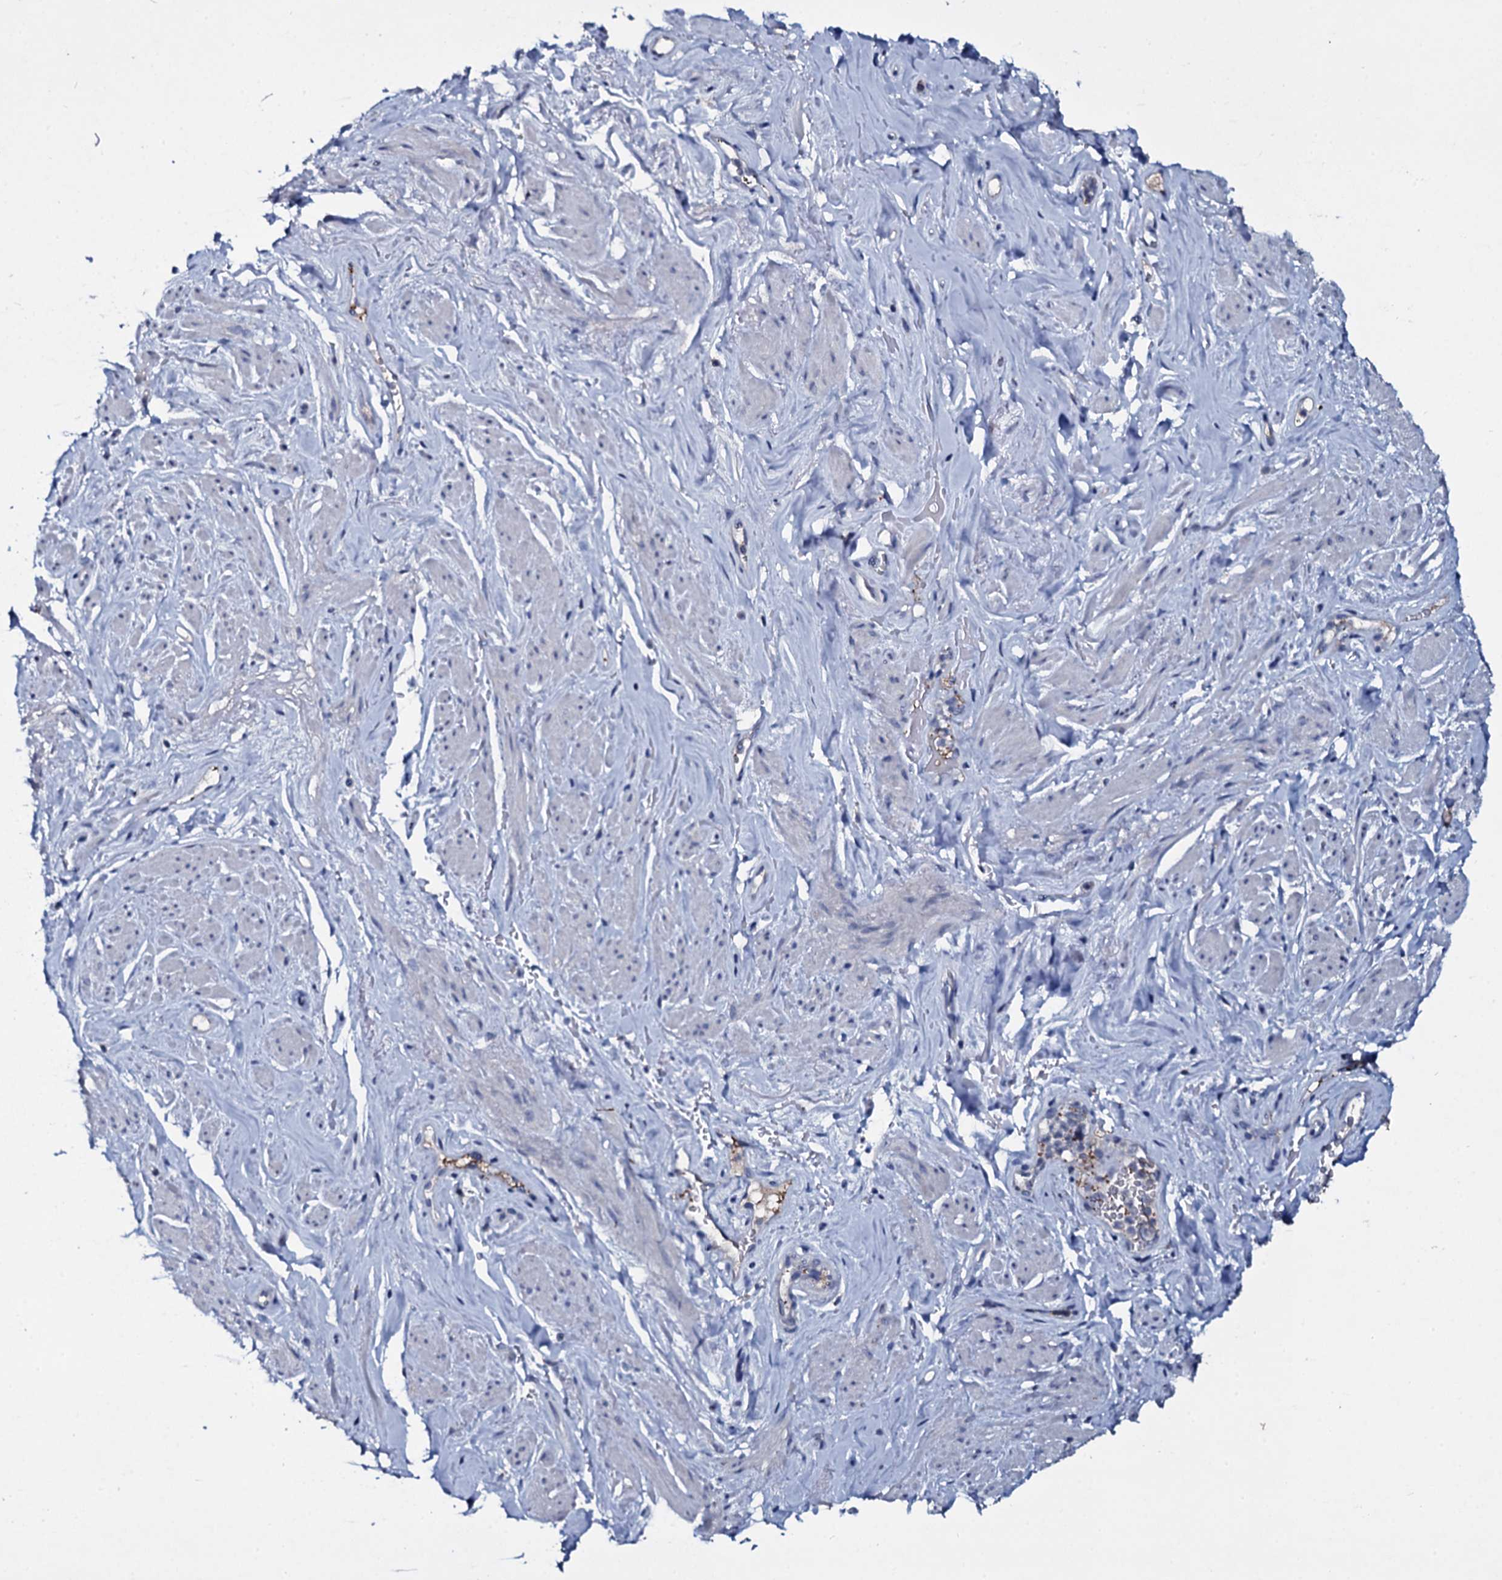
{"staining": {"intensity": "negative", "quantity": "none", "location": "none"}, "tissue": "smooth muscle", "cell_type": "Smooth muscle cells", "image_type": "normal", "snomed": [{"axis": "morphology", "description": "Normal tissue, NOS"}, {"axis": "topography", "description": "Smooth muscle"}, {"axis": "topography", "description": "Peripheral nerve tissue"}], "caption": "DAB immunohistochemical staining of unremarkable smooth muscle exhibits no significant positivity in smooth muscle cells. Brightfield microscopy of immunohistochemistry (IHC) stained with DAB (brown) and hematoxylin (blue), captured at high magnification.", "gene": "TPGS2", "patient": {"sex": "male", "age": 69}}